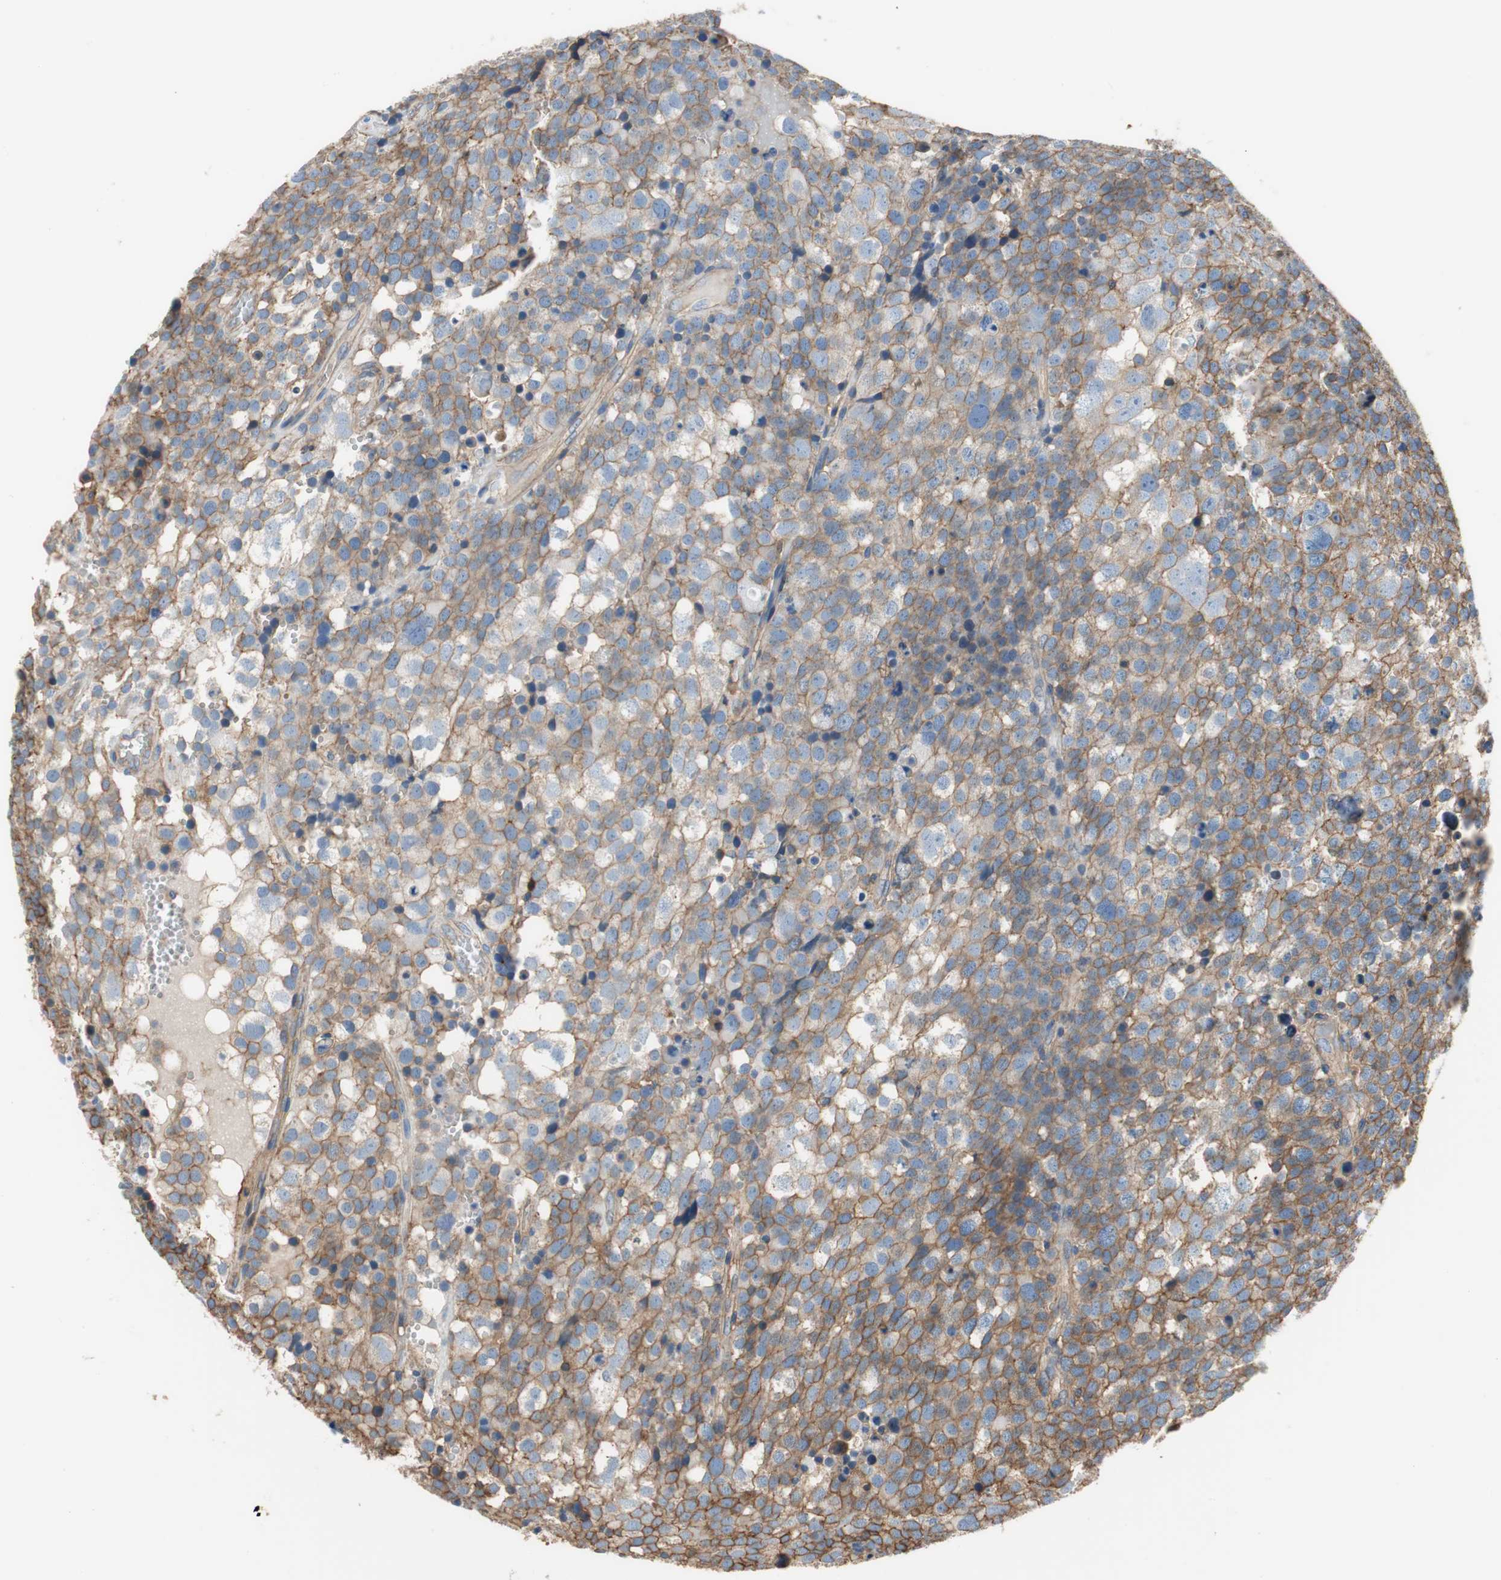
{"staining": {"intensity": "moderate", "quantity": ">75%", "location": "cytoplasmic/membranous"}, "tissue": "testis cancer", "cell_type": "Tumor cells", "image_type": "cancer", "snomed": [{"axis": "morphology", "description": "Seminoma, NOS"}, {"axis": "topography", "description": "Testis"}], "caption": "Human testis cancer (seminoma) stained for a protein (brown) exhibits moderate cytoplasmic/membranous positive staining in approximately >75% of tumor cells.", "gene": "IL1RL1", "patient": {"sex": "male", "age": 71}}